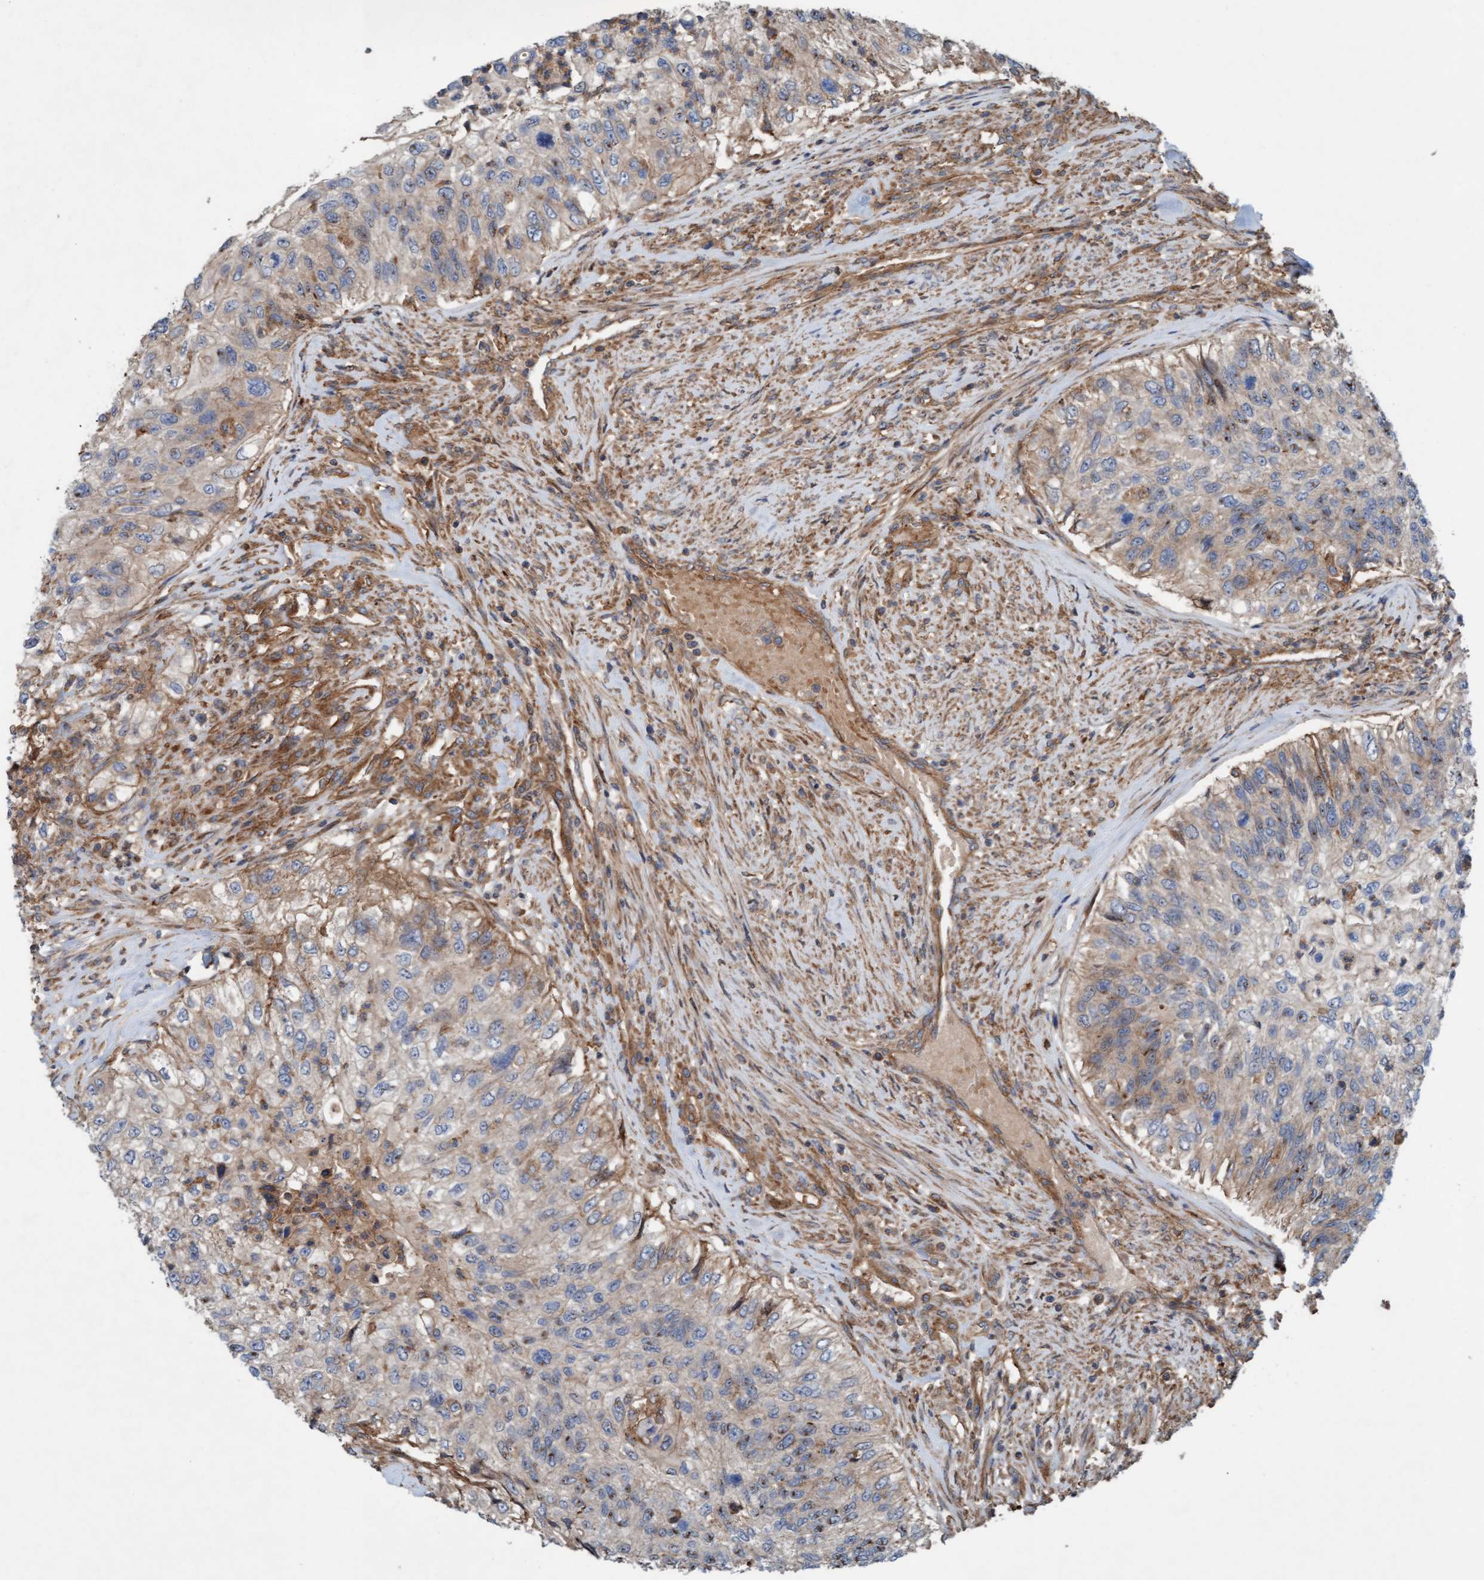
{"staining": {"intensity": "weak", "quantity": "25%-75%", "location": "cytoplasmic/membranous"}, "tissue": "urothelial cancer", "cell_type": "Tumor cells", "image_type": "cancer", "snomed": [{"axis": "morphology", "description": "Urothelial carcinoma, High grade"}, {"axis": "topography", "description": "Urinary bladder"}], "caption": "Immunohistochemistry (DAB) staining of urothelial cancer reveals weak cytoplasmic/membranous protein positivity in about 25%-75% of tumor cells.", "gene": "ERAL1", "patient": {"sex": "female", "age": 60}}